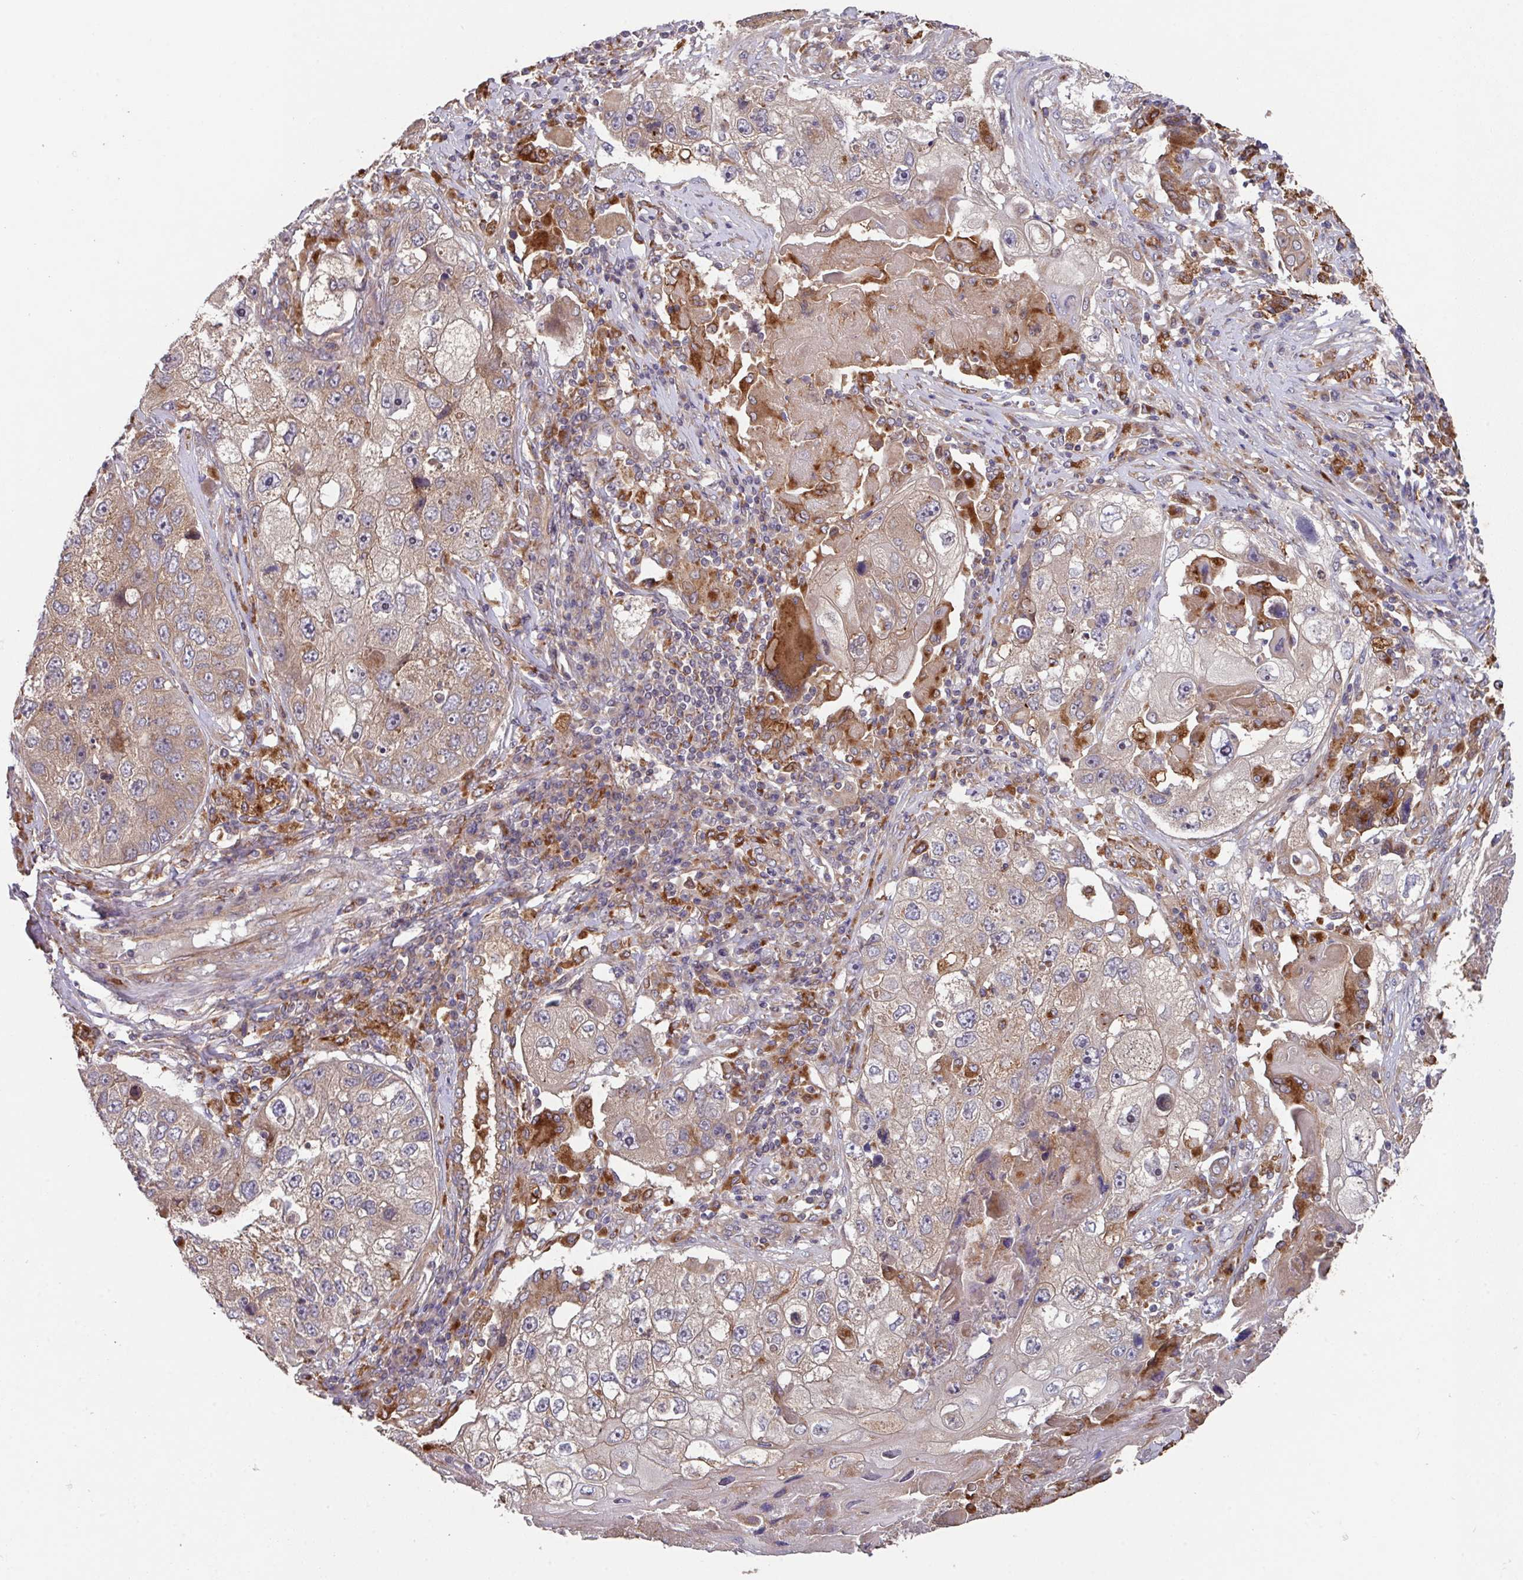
{"staining": {"intensity": "weak", "quantity": "25%-75%", "location": "cytoplasmic/membranous"}, "tissue": "lung cancer", "cell_type": "Tumor cells", "image_type": "cancer", "snomed": [{"axis": "morphology", "description": "Squamous cell carcinoma, NOS"}, {"axis": "topography", "description": "Lung"}], "caption": "Immunohistochemical staining of human lung squamous cell carcinoma shows low levels of weak cytoplasmic/membranous staining in about 25%-75% of tumor cells.", "gene": "TRIM14", "patient": {"sex": "male", "age": 61}}